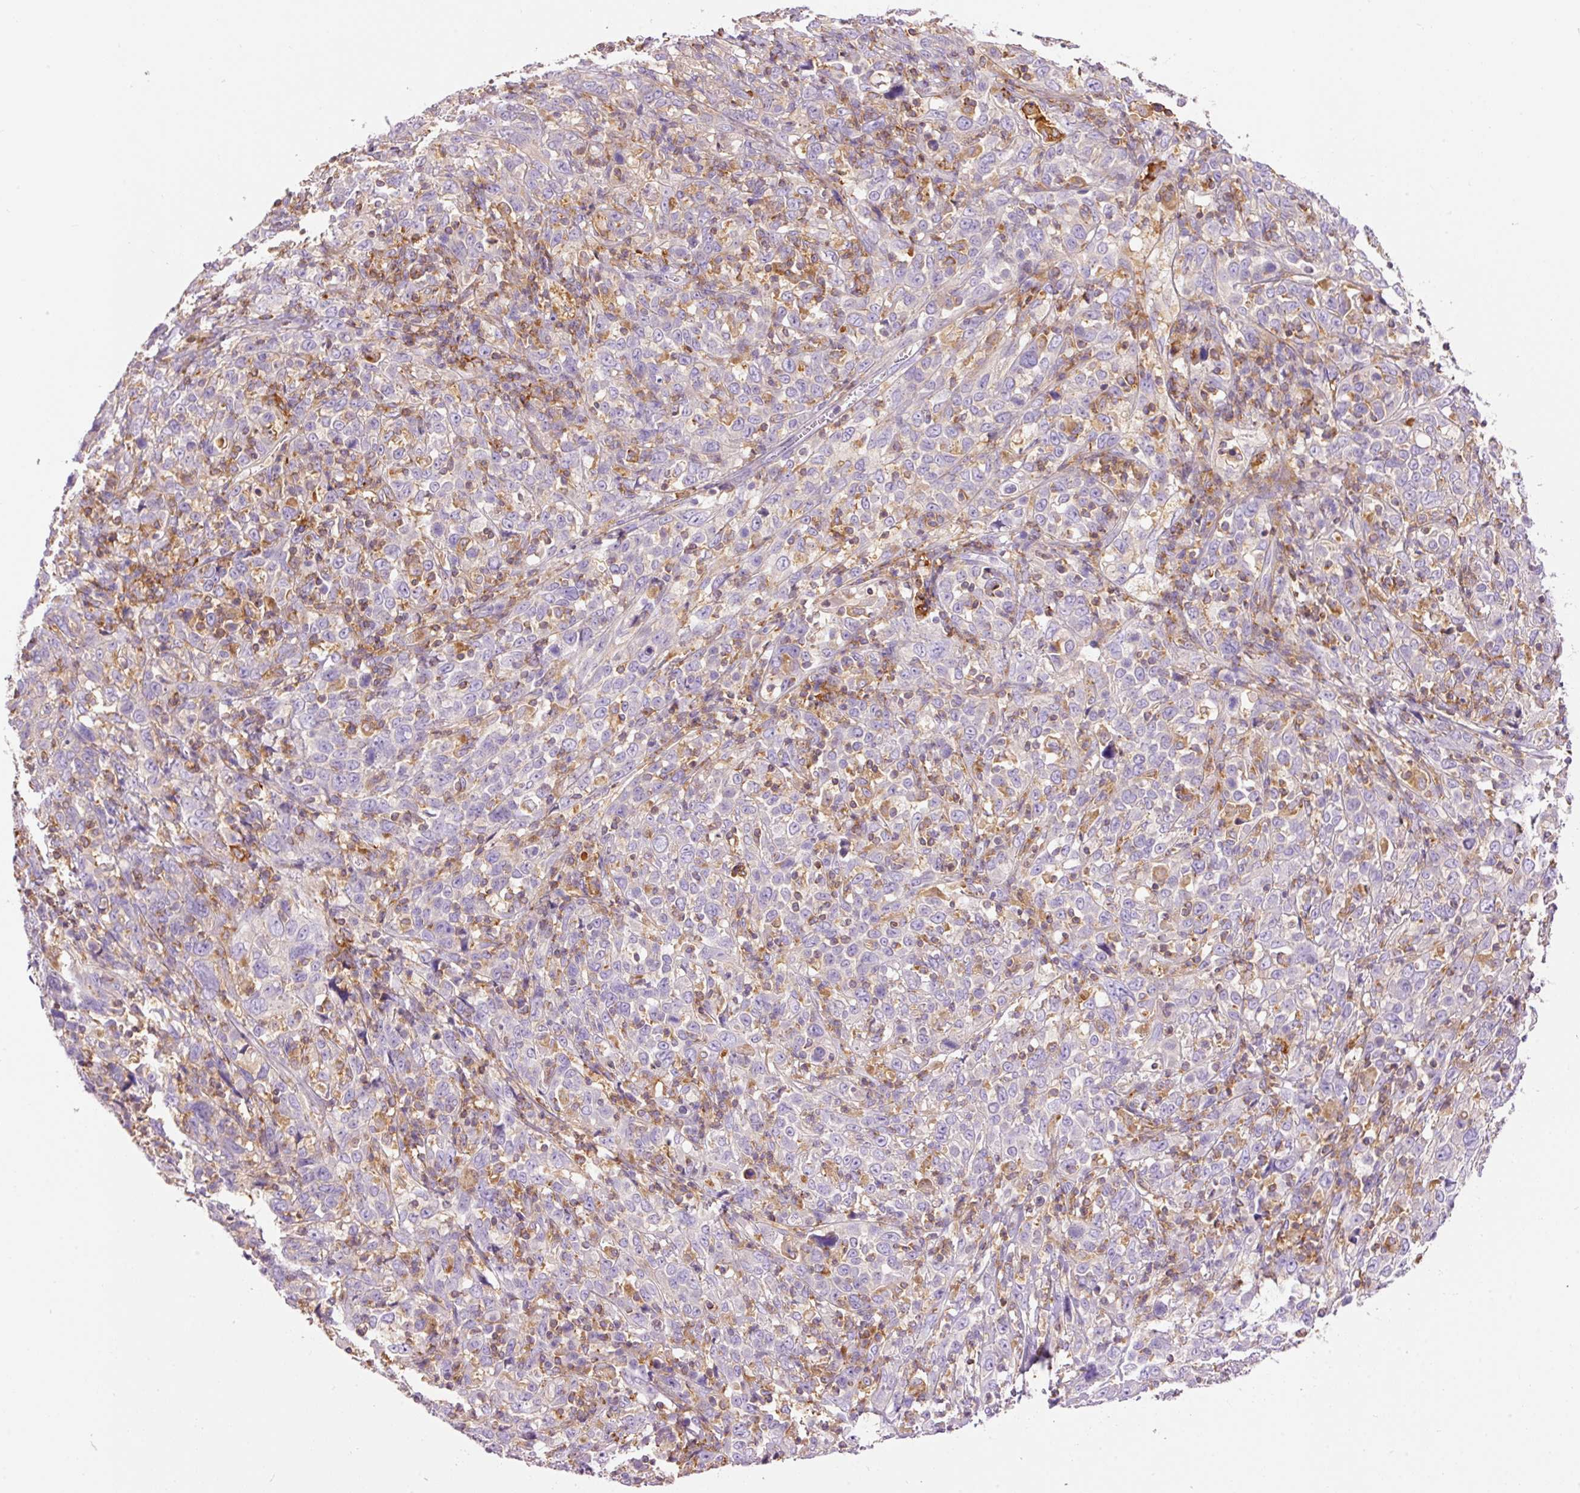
{"staining": {"intensity": "negative", "quantity": "none", "location": "none"}, "tissue": "cervical cancer", "cell_type": "Tumor cells", "image_type": "cancer", "snomed": [{"axis": "morphology", "description": "Squamous cell carcinoma, NOS"}, {"axis": "topography", "description": "Cervix"}], "caption": "Histopathology image shows no protein expression in tumor cells of cervical cancer (squamous cell carcinoma) tissue. (DAB (3,3'-diaminobenzidine) immunohistochemistry with hematoxylin counter stain).", "gene": "DOK6", "patient": {"sex": "female", "age": 46}}